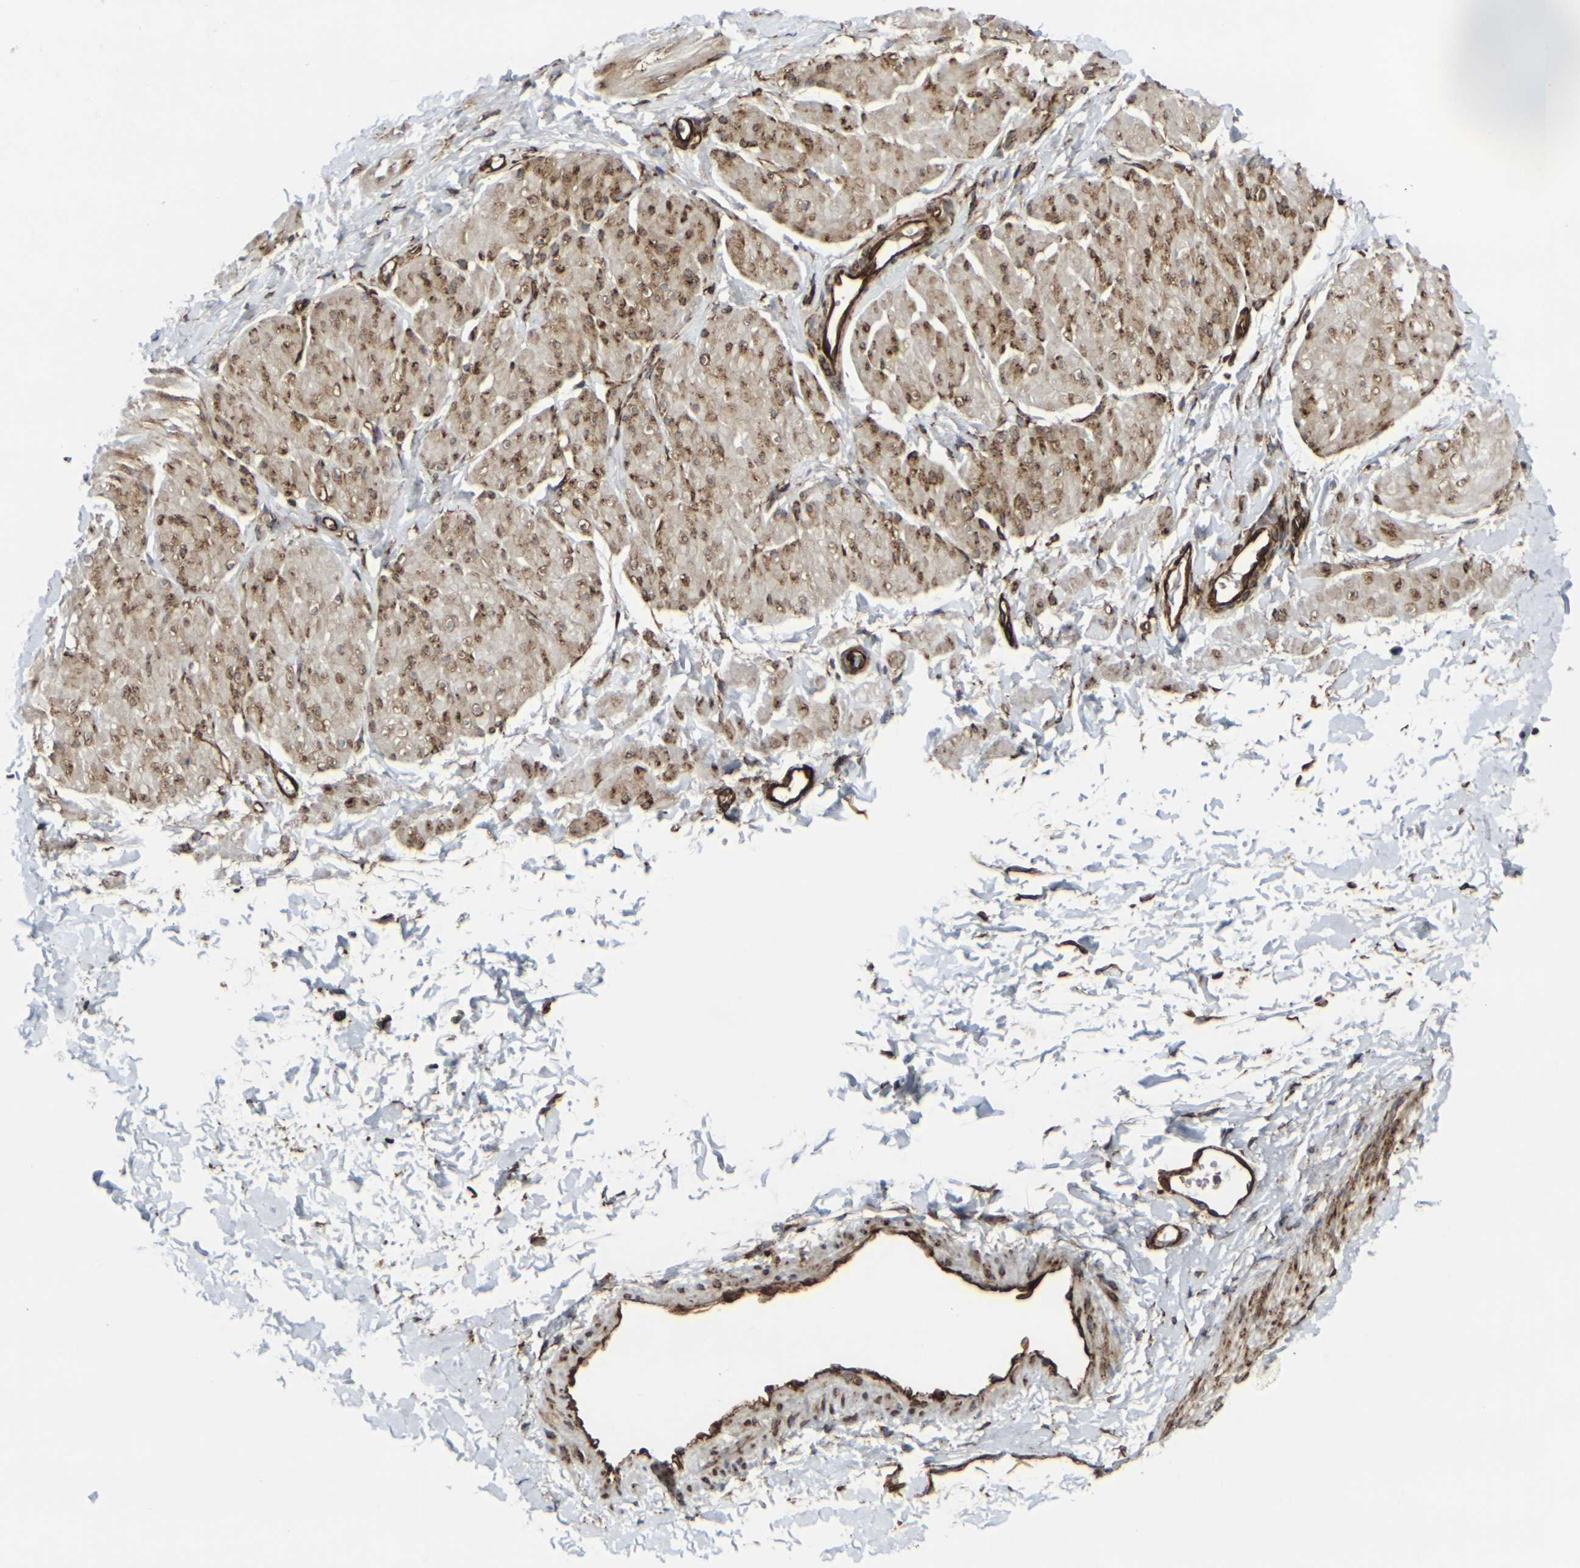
{"staining": {"intensity": "moderate", "quantity": ">75%", "location": "cytoplasmic/membranous"}, "tissue": "smooth muscle", "cell_type": "Smooth muscle cells", "image_type": "normal", "snomed": [{"axis": "morphology", "description": "Normal tissue, NOS"}, {"axis": "topography", "description": "Smooth muscle"}], "caption": "Smooth muscle stained for a protein demonstrates moderate cytoplasmic/membranous positivity in smooth muscle cells. (Brightfield microscopy of DAB IHC at high magnification).", "gene": "MARCHF2", "patient": {"sex": "male", "age": 16}}